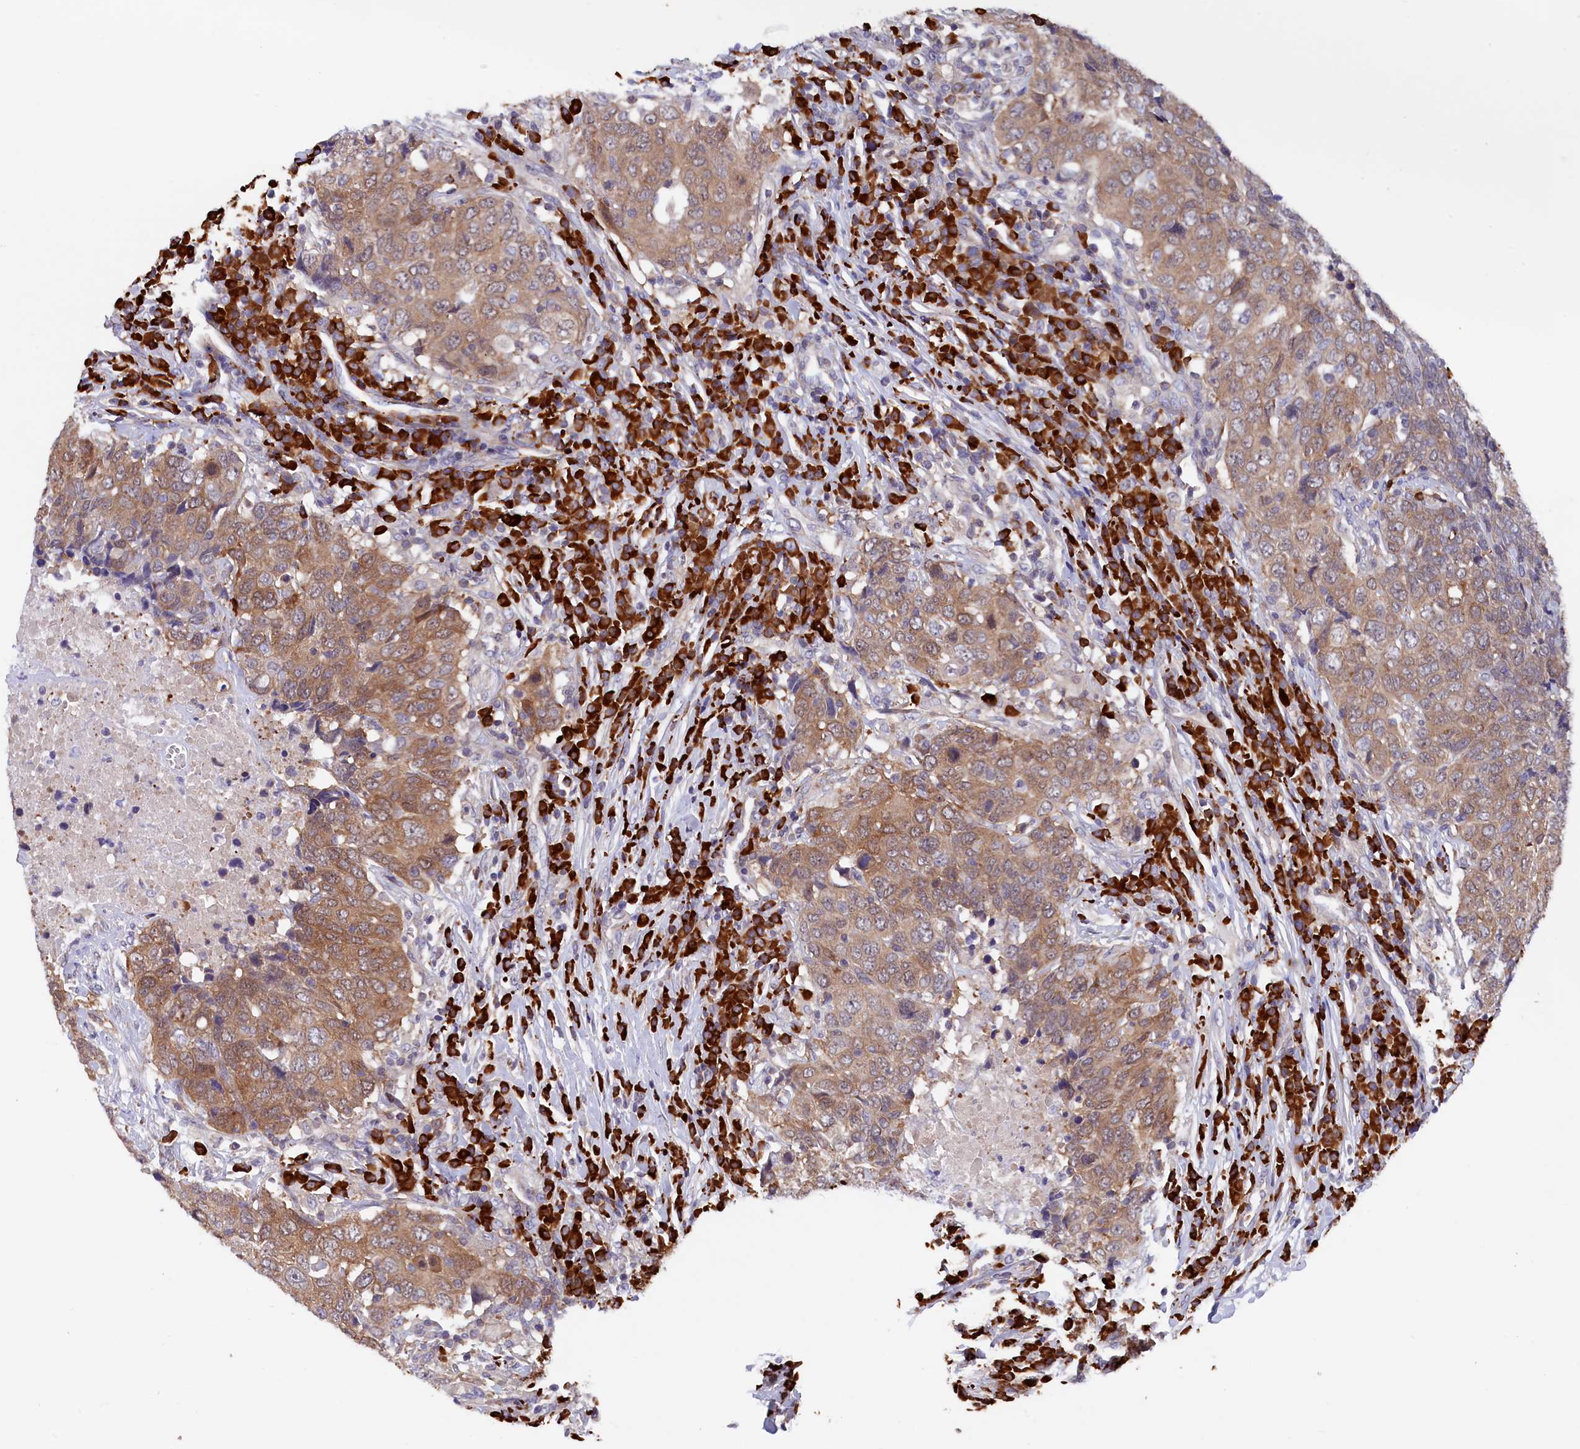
{"staining": {"intensity": "moderate", "quantity": ">75%", "location": "cytoplasmic/membranous"}, "tissue": "head and neck cancer", "cell_type": "Tumor cells", "image_type": "cancer", "snomed": [{"axis": "morphology", "description": "Squamous cell carcinoma, NOS"}, {"axis": "topography", "description": "Head-Neck"}], "caption": "Protein staining exhibits moderate cytoplasmic/membranous positivity in about >75% of tumor cells in squamous cell carcinoma (head and neck).", "gene": "JPT2", "patient": {"sex": "male", "age": 66}}